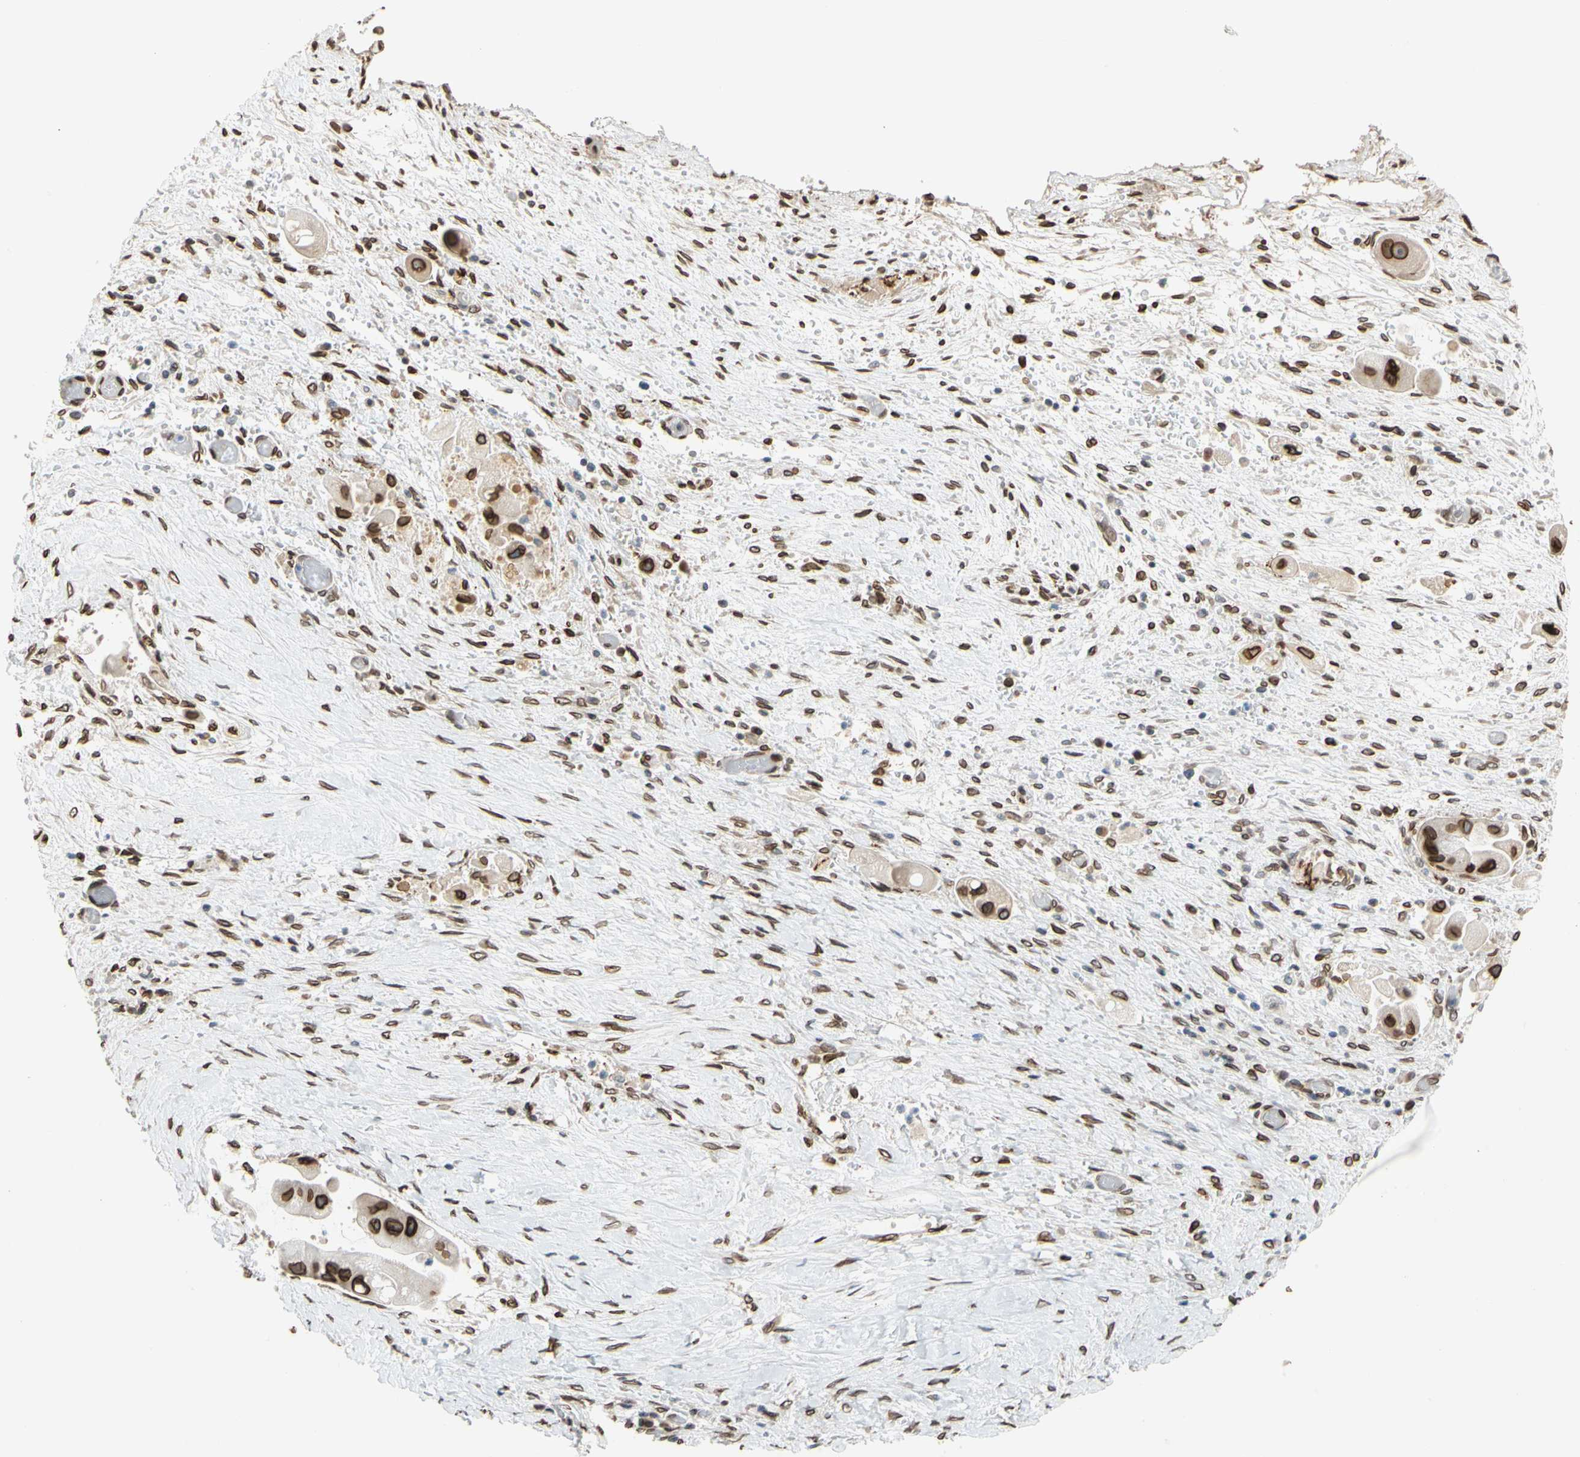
{"staining": {"intensity": "strong", "quantity": ">75%", "location": "cytoplasmic/membranous,nuclear"}, "tissue": "liver cancer", "cell_type": "Tumor cells", "image_type": "cancer", "snomed": [{"axis": "morphology", "description": "Normal tissue, NOS"}, {"axis": "morphology", "description": "Cholangiocarcinoma"}, {"axis": "topography", "description": "Liver"}, {"axis": "topography", "description": "Peripheral nerve tissue"}], "caption": "Protein staining shows strong cytoplasmic/membranous and nuclear positivity in approximately >75% of tumor cells in liver cancer (cholangiocarcinoma).", "gene": "SUN1", "patient": {"sex": "male", "age": 50}}